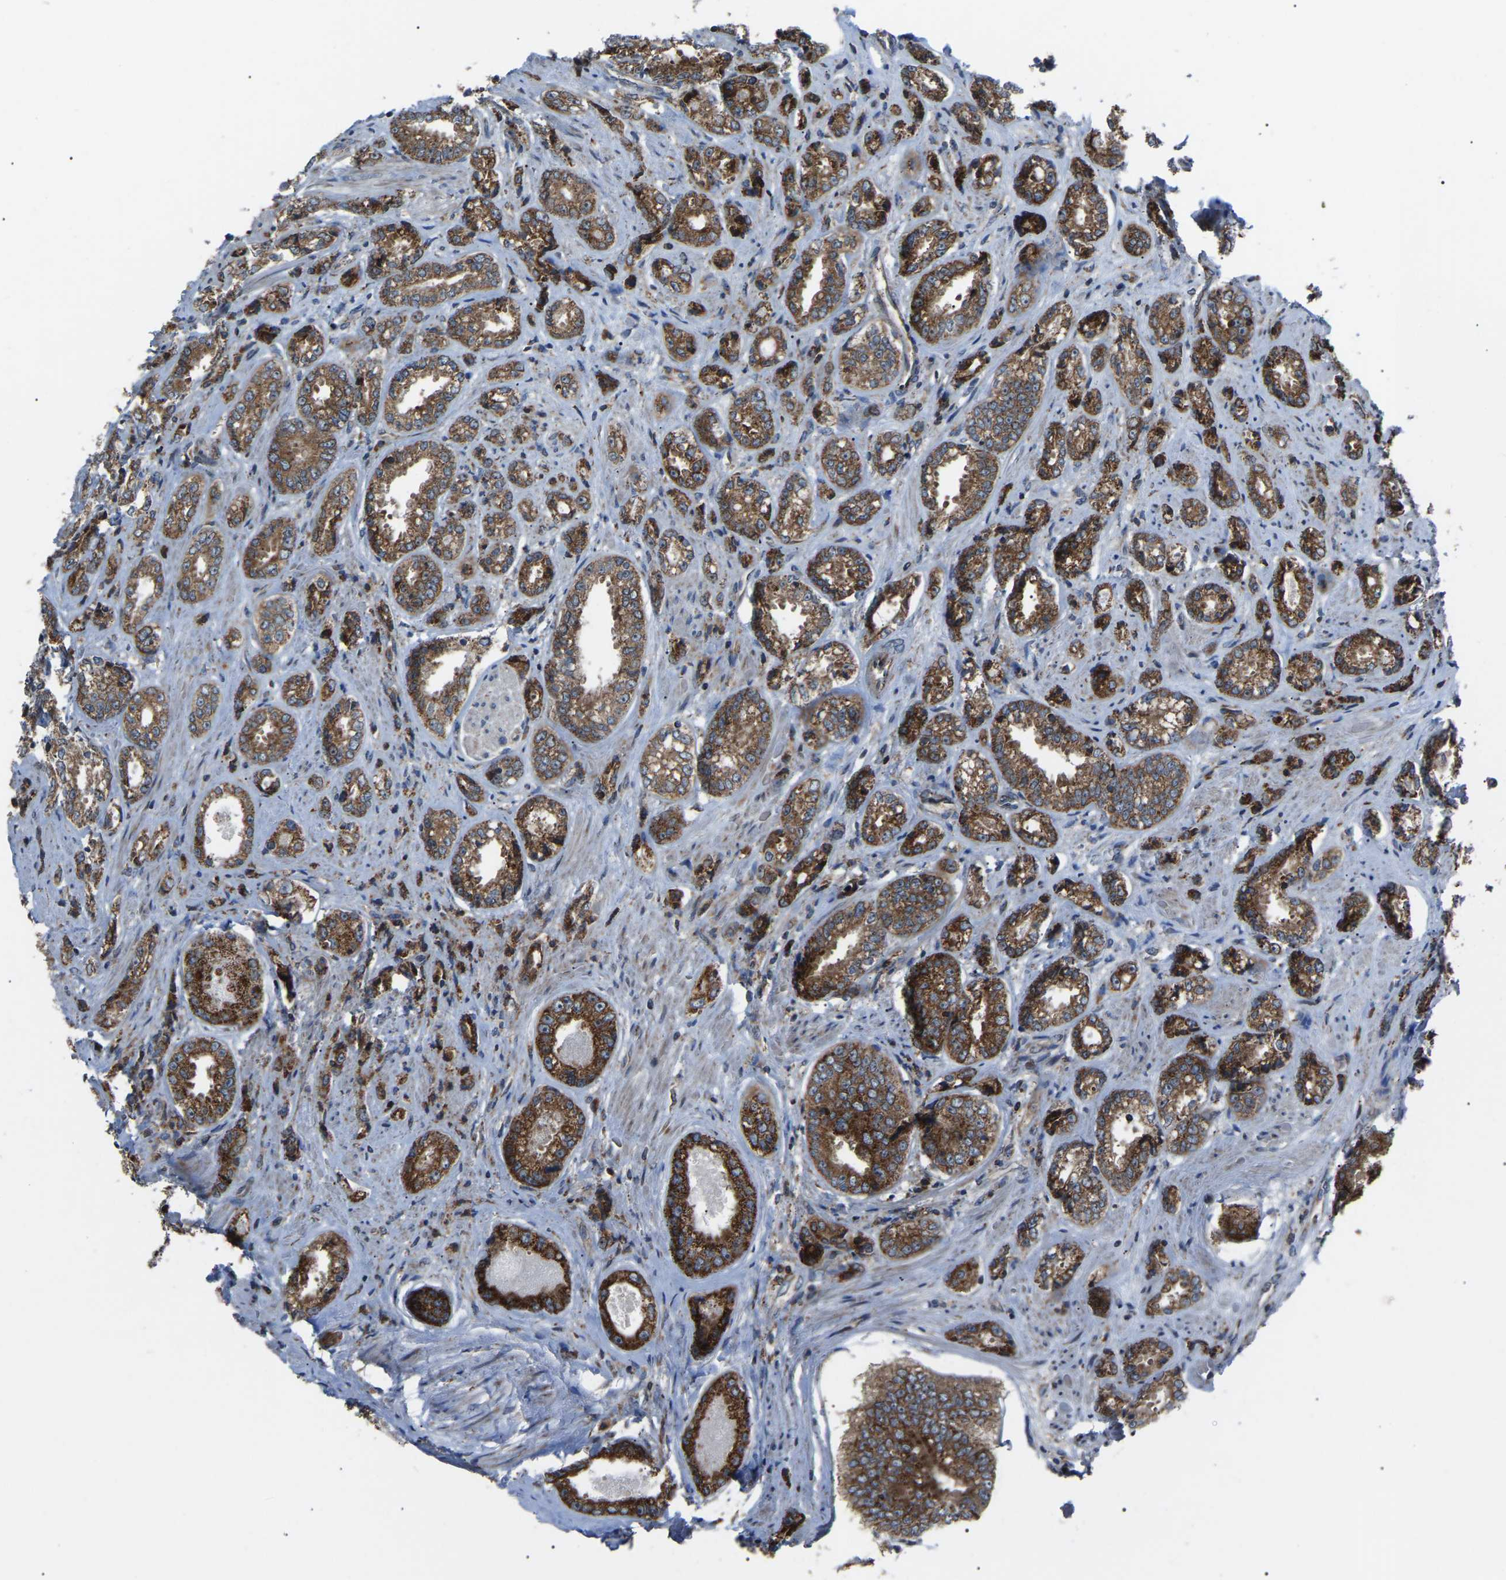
{"staining": {"intensity": "strong", "quantity": ">75%", "location": "cytoplasmic/membranous"}, "tissue": "prostate cancer", "cell_type": "Tumor cells", "image_type": "cancer", "snomed": [{"axis": "morphology", "description": "Adenocarcinoma, High grade"}, {"axis": "topography", "description": "Prostate"}], "caption": "Prostate cancer stained for a protein exhibits strong cytoplasmic/membranous positivity in tumor cells.", "gene": "AGO2", "patient": {"sex": "male", "age": 61}}